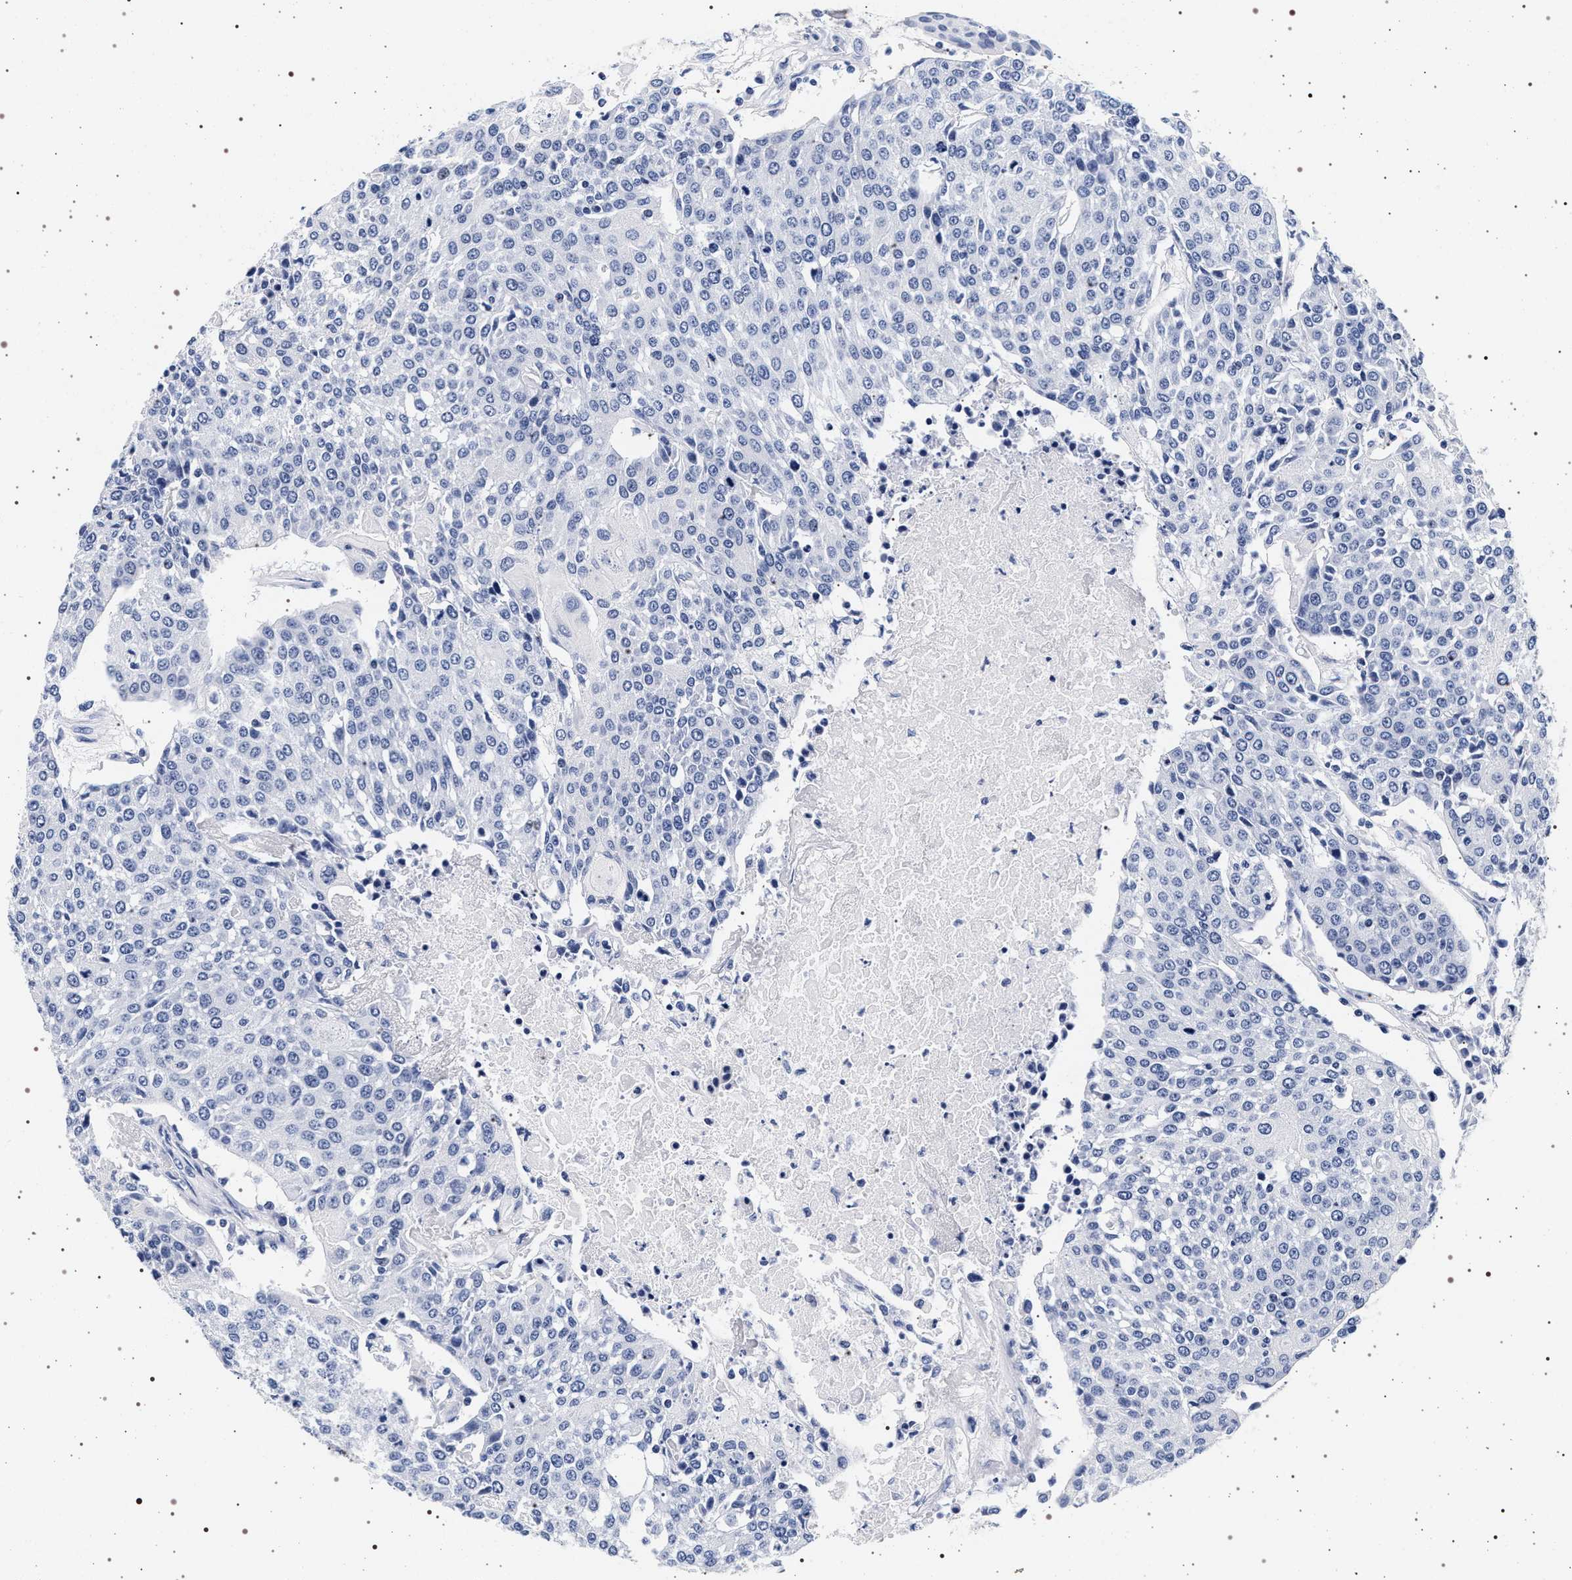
{"staining": {"intensity": "negative", "quantity": "none", "location": "none"}, "tissue": "urothelial cancer", "cell_type": "Tumor cells", "image_type": "cancer", "snomed": [{"axis": "morphology", "description": "Urothelial carcinoma, High grade"}, {"axis": "topography", "description": "Urinary bladder"}], "caption": "Immunohistochemical staining of human urothelial cancer shows no significant expression in tumor cells.", "gene": "SYN1", "patient": {"sex": "female", "age": 85}}